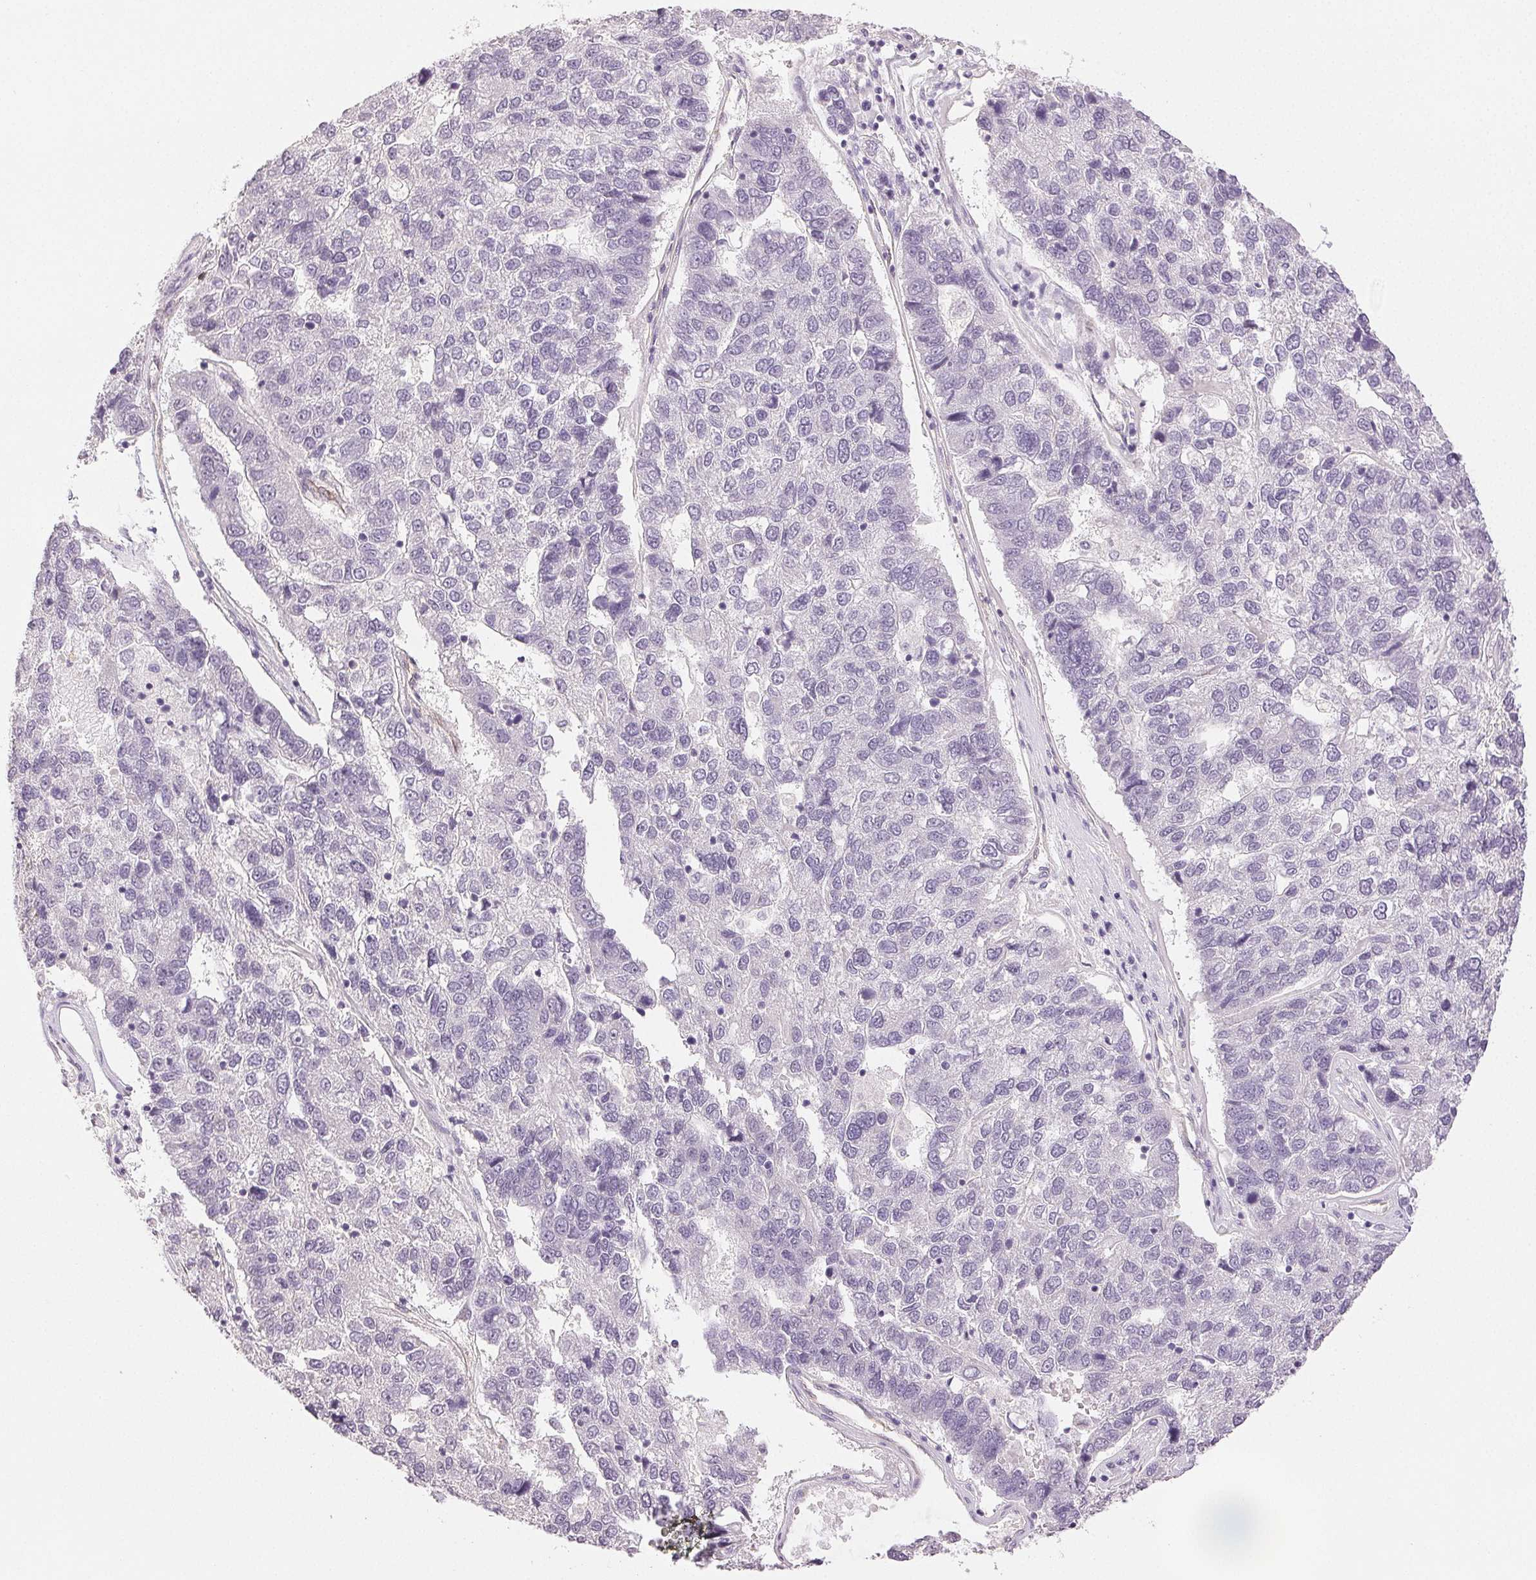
{"staining": {"intensity": "negative", "quantity": "none", "location": "none"}, "tissue": "pancreatic cancer", "cell_type": "Tumor cells", "image_type": "cancer", "snomed": [{"axis": "morphology", "description": "Adenocarcinoma, NOS"}, {"axis": "topography", "description": "Pancreas"}], "caption": "High magnification brightfield microscopy of pancreatic cancer (adenocarcinoma) stained with DAB (3,3'-diaminobenzidine) (brown) and counterstained with hematoxylin (blue): tumor cells show no significant expression.", "gene": "PLCB1", "patient": {"sex": "female", "age": 61}}